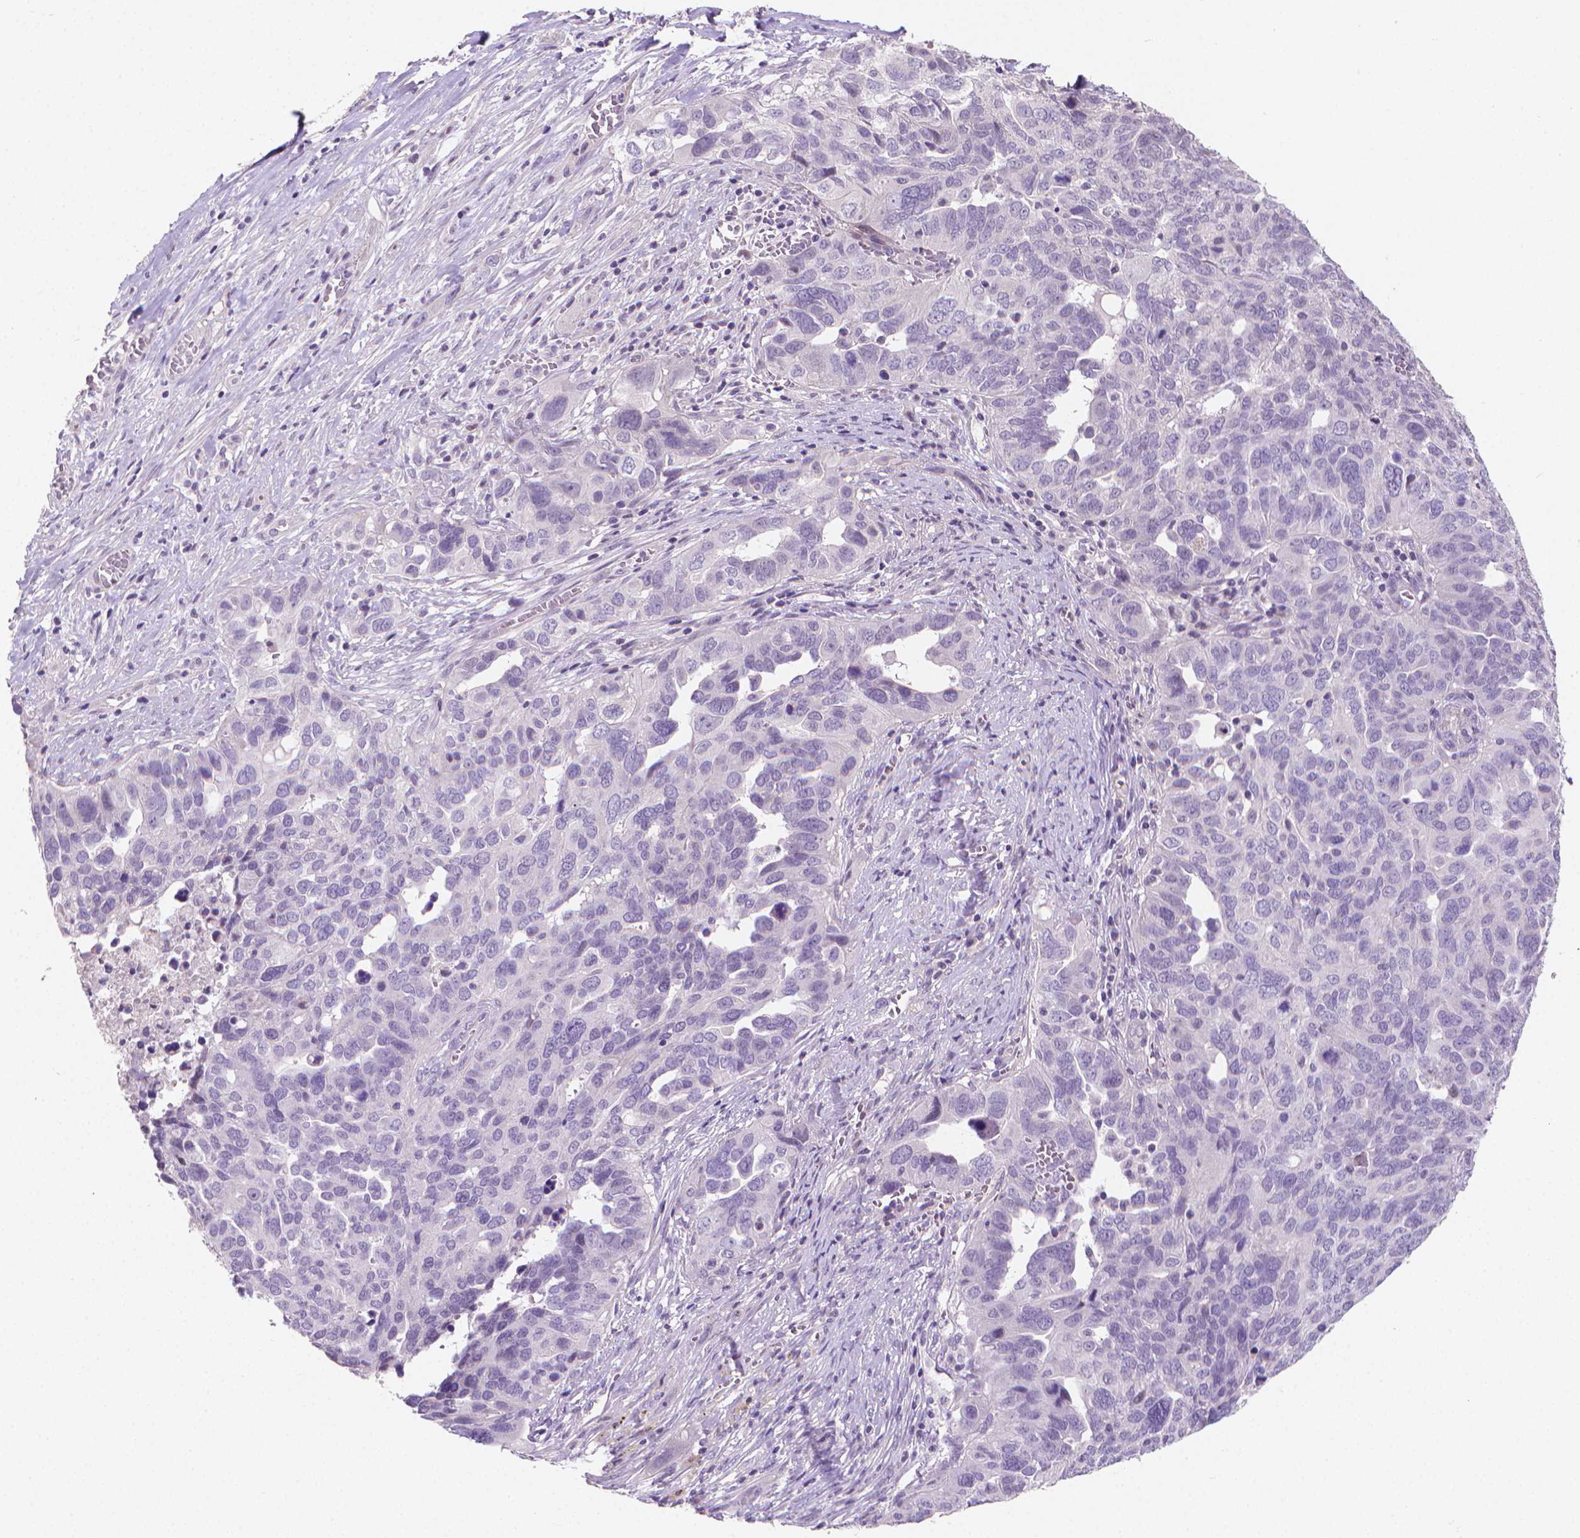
{"staining": {"intensity": "negative", "quantity": "none", "location": "none"}, "tissue": "ovarian cancer", "cell_type": "Tumor cells", "image_type": "cancer", "snomed": [{"axis": "morphology", "description": "Carcinoma, endometroid"}, {"axis": "topography", "description": "Soft tissue"}, {"axis": "topography", "description": "Ovary"}], "caption": "Tumor cells show no significant protein staining in ovarian cancer (endometroid carcinoma). (DAB (3,3'-diaminobenzidine) immunohistochemistry with hematoxylin counter stain).", "gene": "CLXN", "patient": {"sex": "female", "age": 52}}